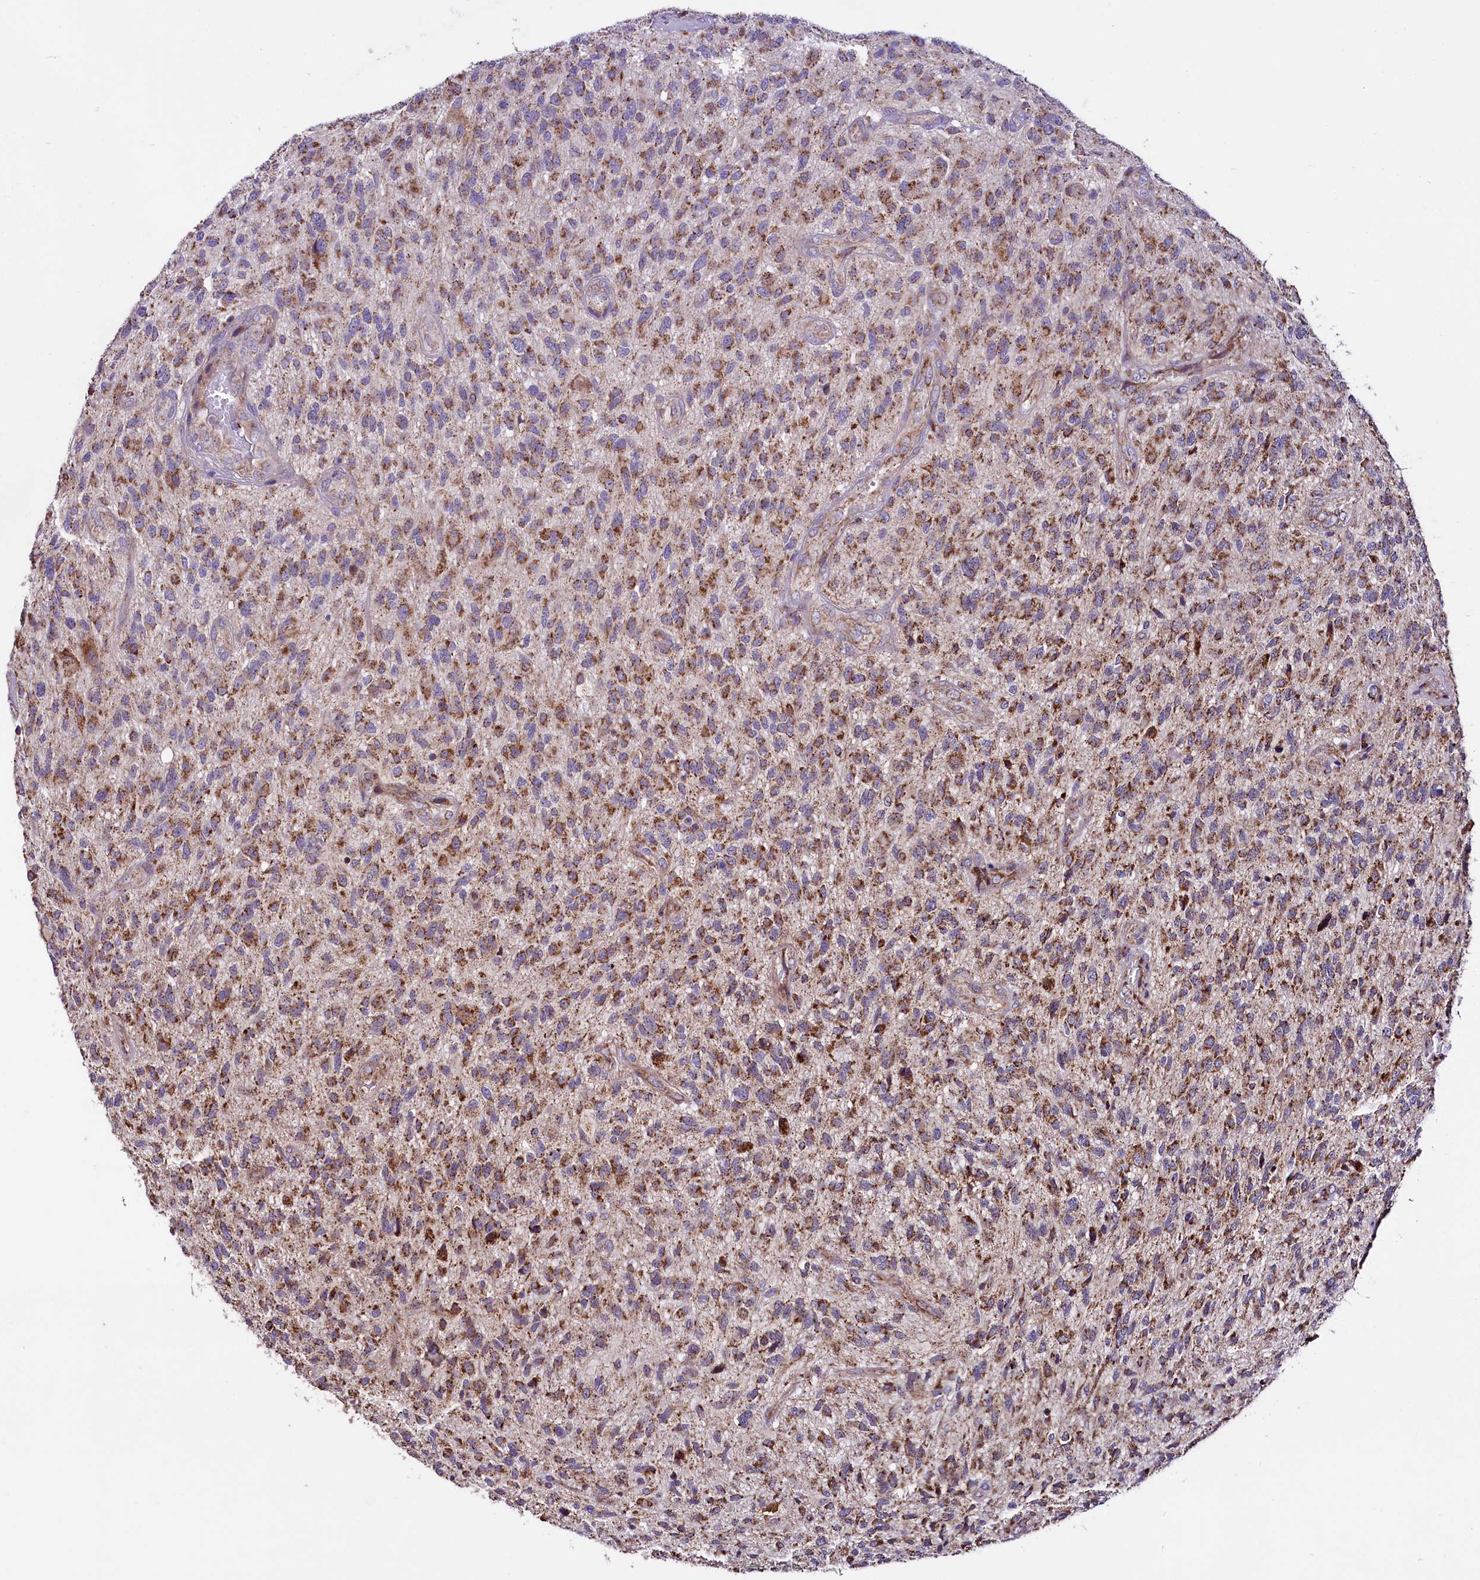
{"staining": {"intensity": "moderate", "quantity": ">75%", "location": "cytoplasmic/membranous"}, "tissue": "glioma", "cell_type": "Tumor cells", "image_type": "cancer", "snomed": [{"axis": "morphology", "description": "Glioma, malignant, High grade"}, {"axis": "topography", "description": "Brain"}], "caption": "IHC micrograph of neoplastic tissue: human glioma stained using IHC reveals medium levels of moderate protein expression localized specifically in the cytoplasmic/membranous of tumor cells, appearing as a cytoplasmic/membranous brown color.", "gene": "STARD5", "patient": {"sex": "male", "age": 47}}